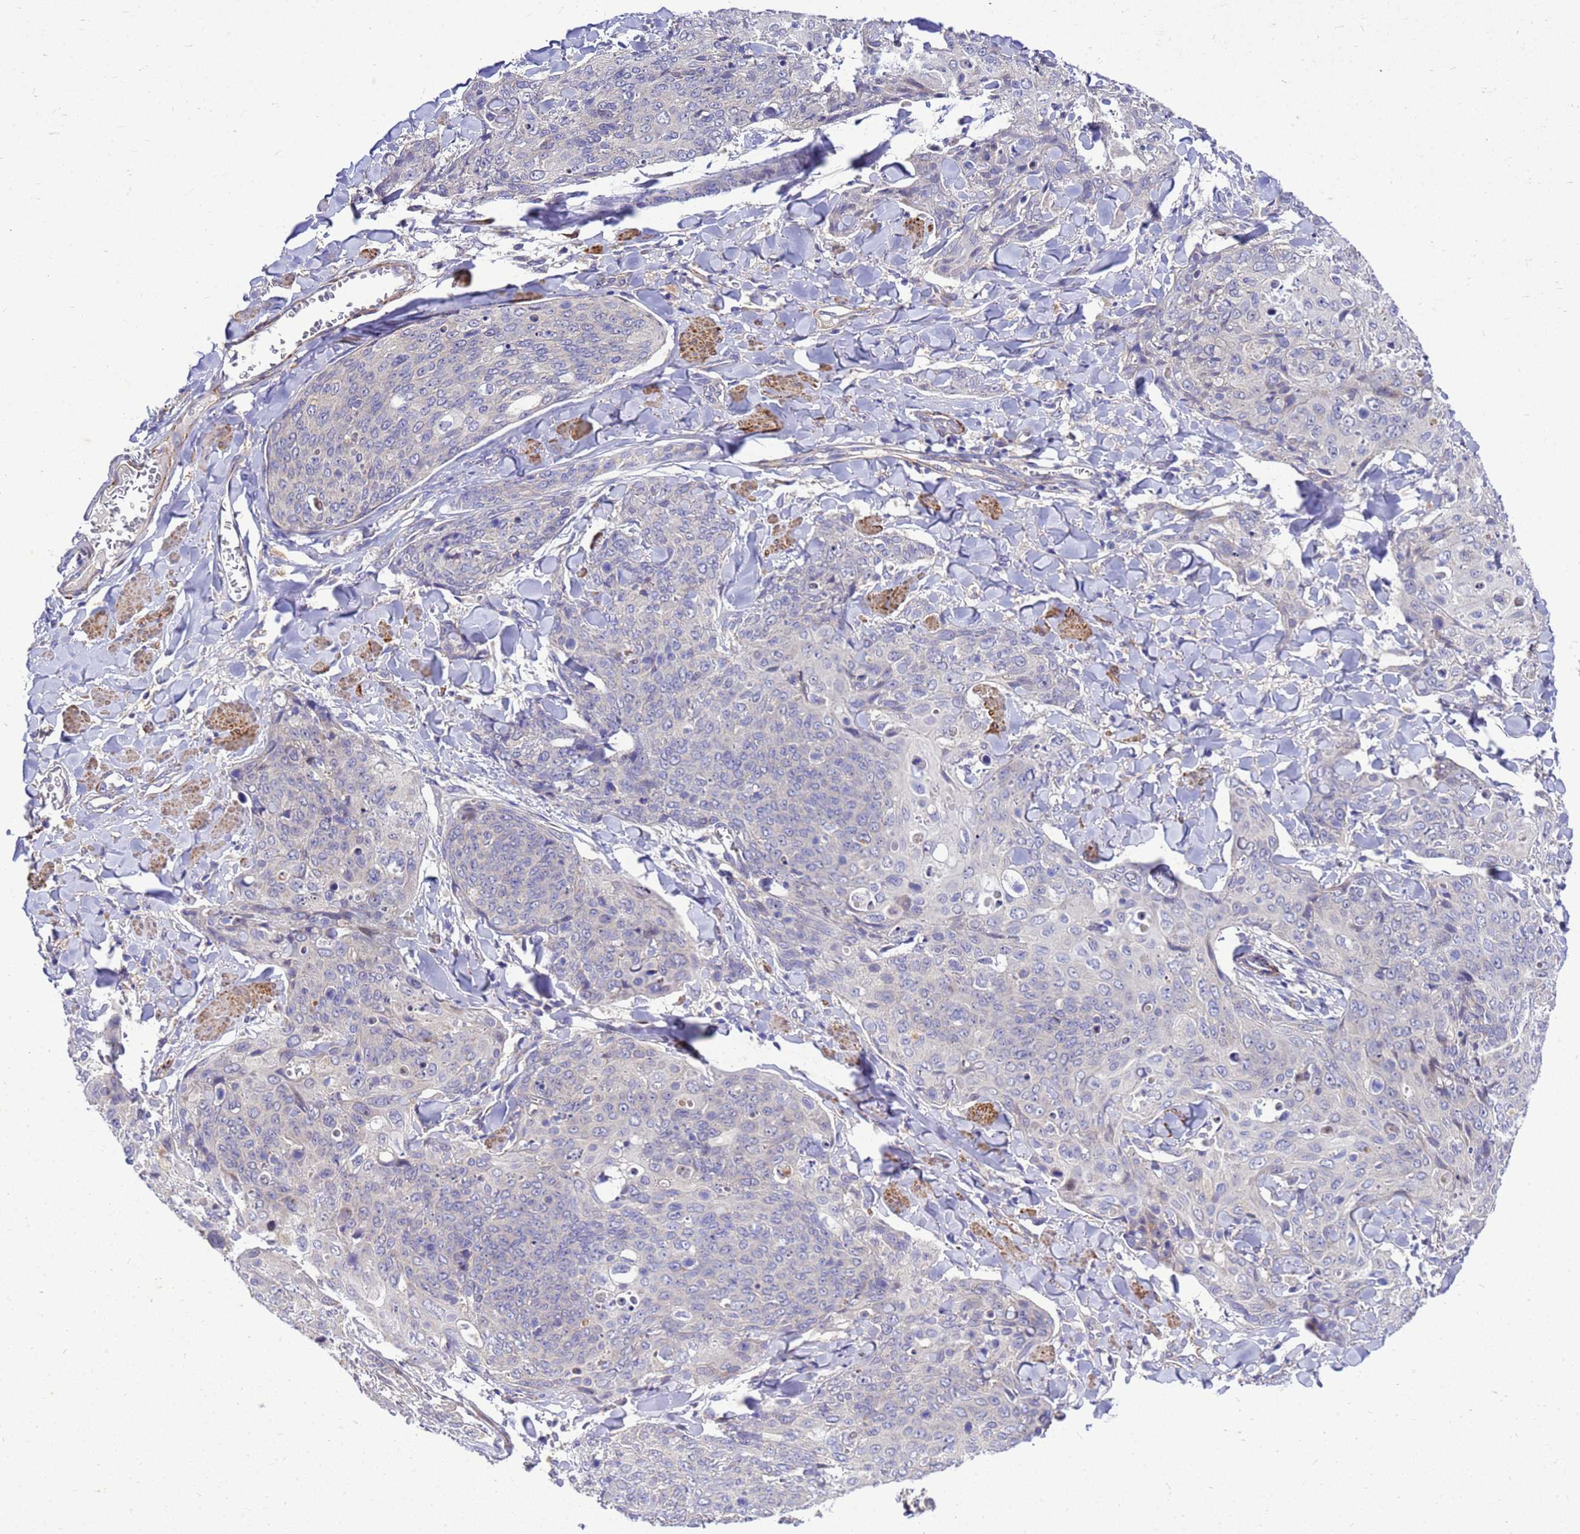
{"staining": {"intensity": "negative", "quantity": "none", "location": "none"}, "tissue": "skin cancer", "cell_type": "Tumor cells", "image_type": "cancer", "snomed": [{"axis": "morphology", "description": "Squamous cell carcinoma, NOS"}, {"axis": "topography", "description": "Skin"}, {"axis": "topography", "description": "Vulva"}], "caption": "Human skin cancer (squamous cell carcinoma) stained for a protein using immunohistochemistry (IHC) displays no expression in tumor cells.", "gene": "POP7", "patient": {"sex": "female", "age": 85}}